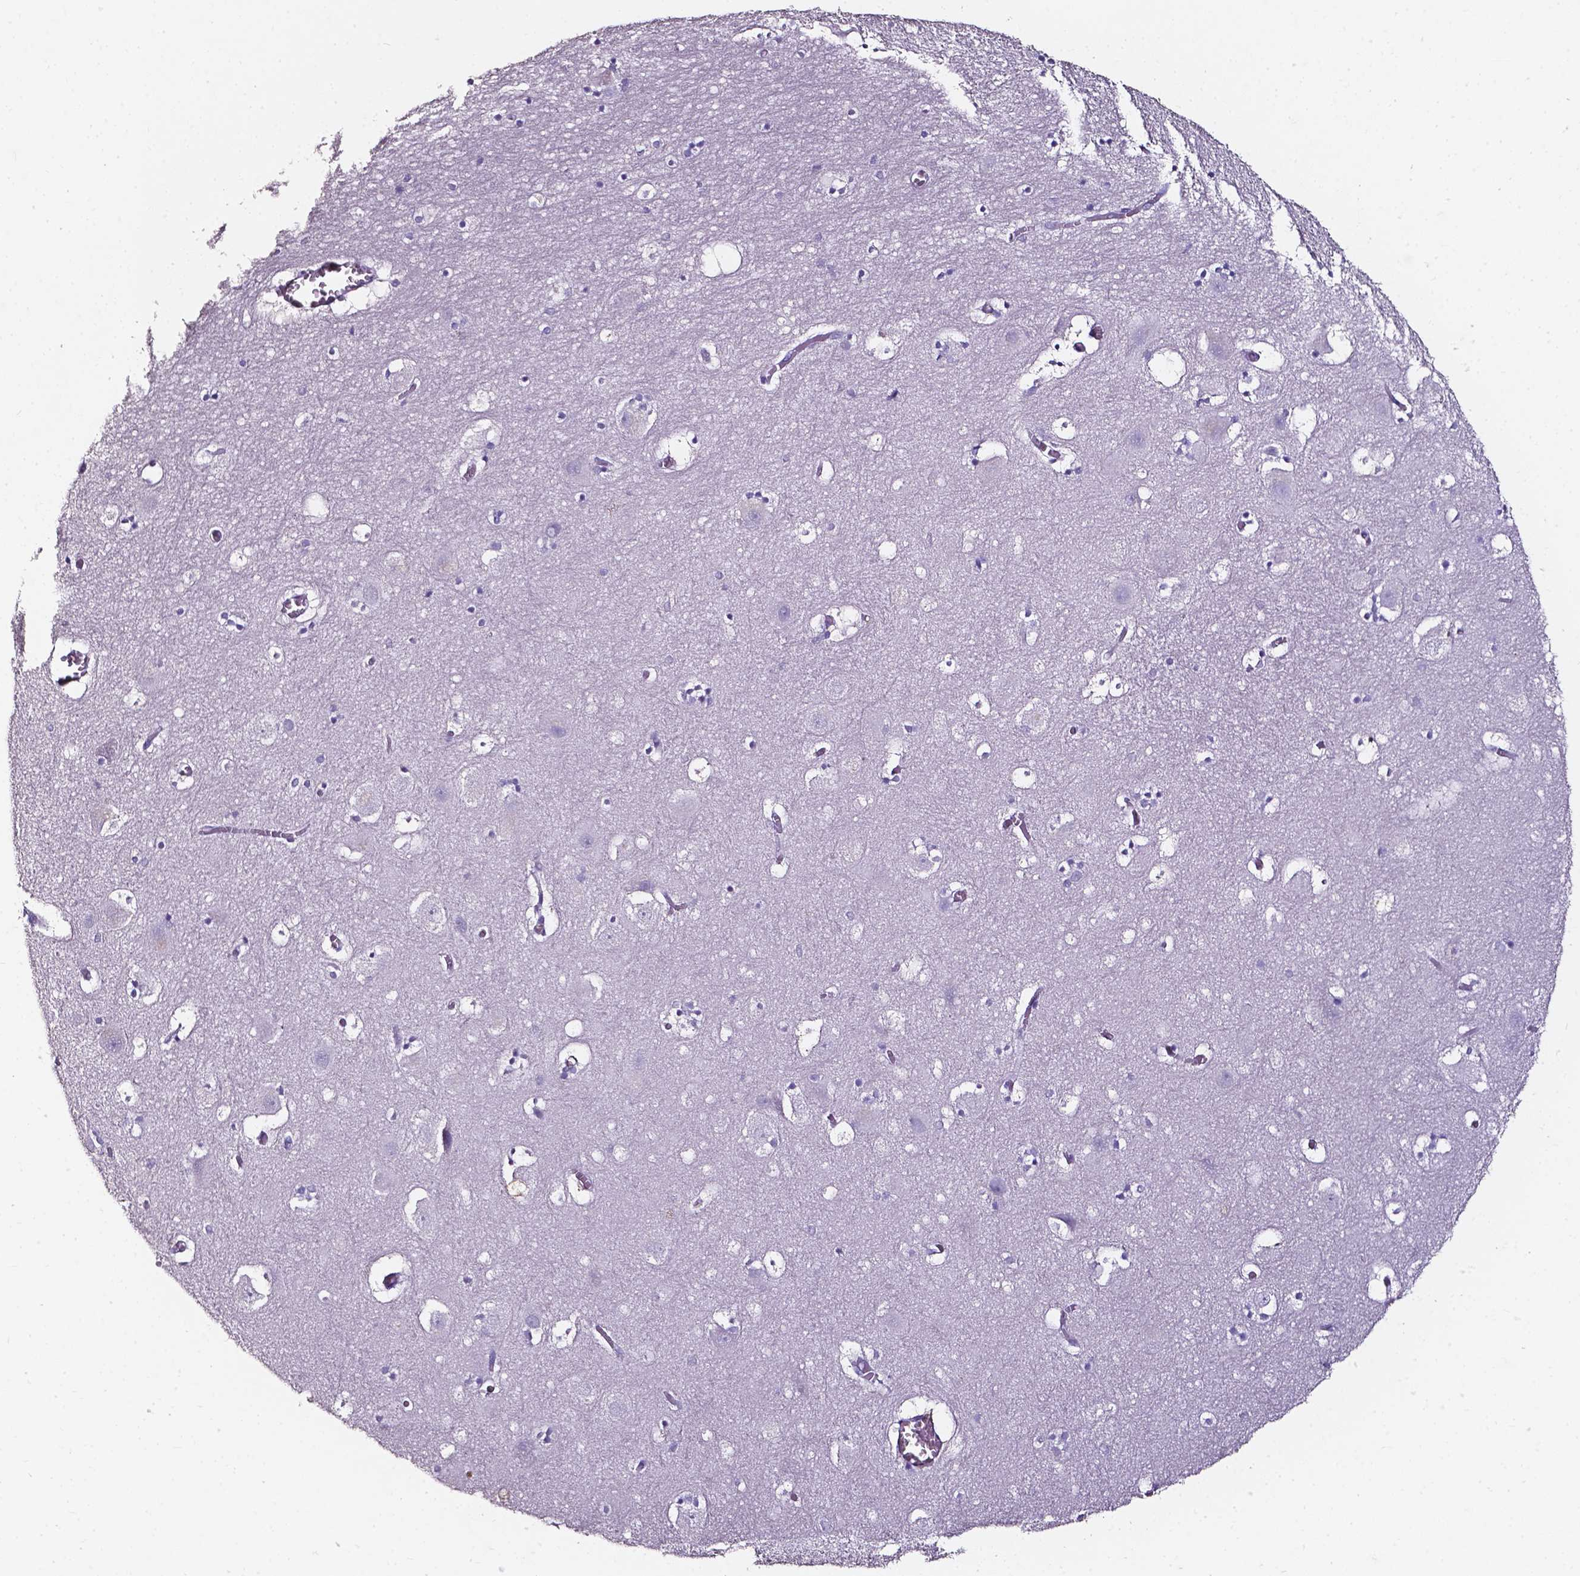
{"staining": {"intensity": "negative", "quantity": "none", "location": "none"}, "tissue": "hippocampus", "cell_type": "Glial cells", "image_type": "normal", "snomed": [{"axis": "morphology", "description": "Normal tissue, NOS"}, {"axis": "topography", "description": "Hippocampus"}], "caption": "Human hippocampus stained for a protein using immunohistochemistry shows no expression in glial cells.", "gene": "DEFA5", "patient": {"sex": "male", "age": 45}}